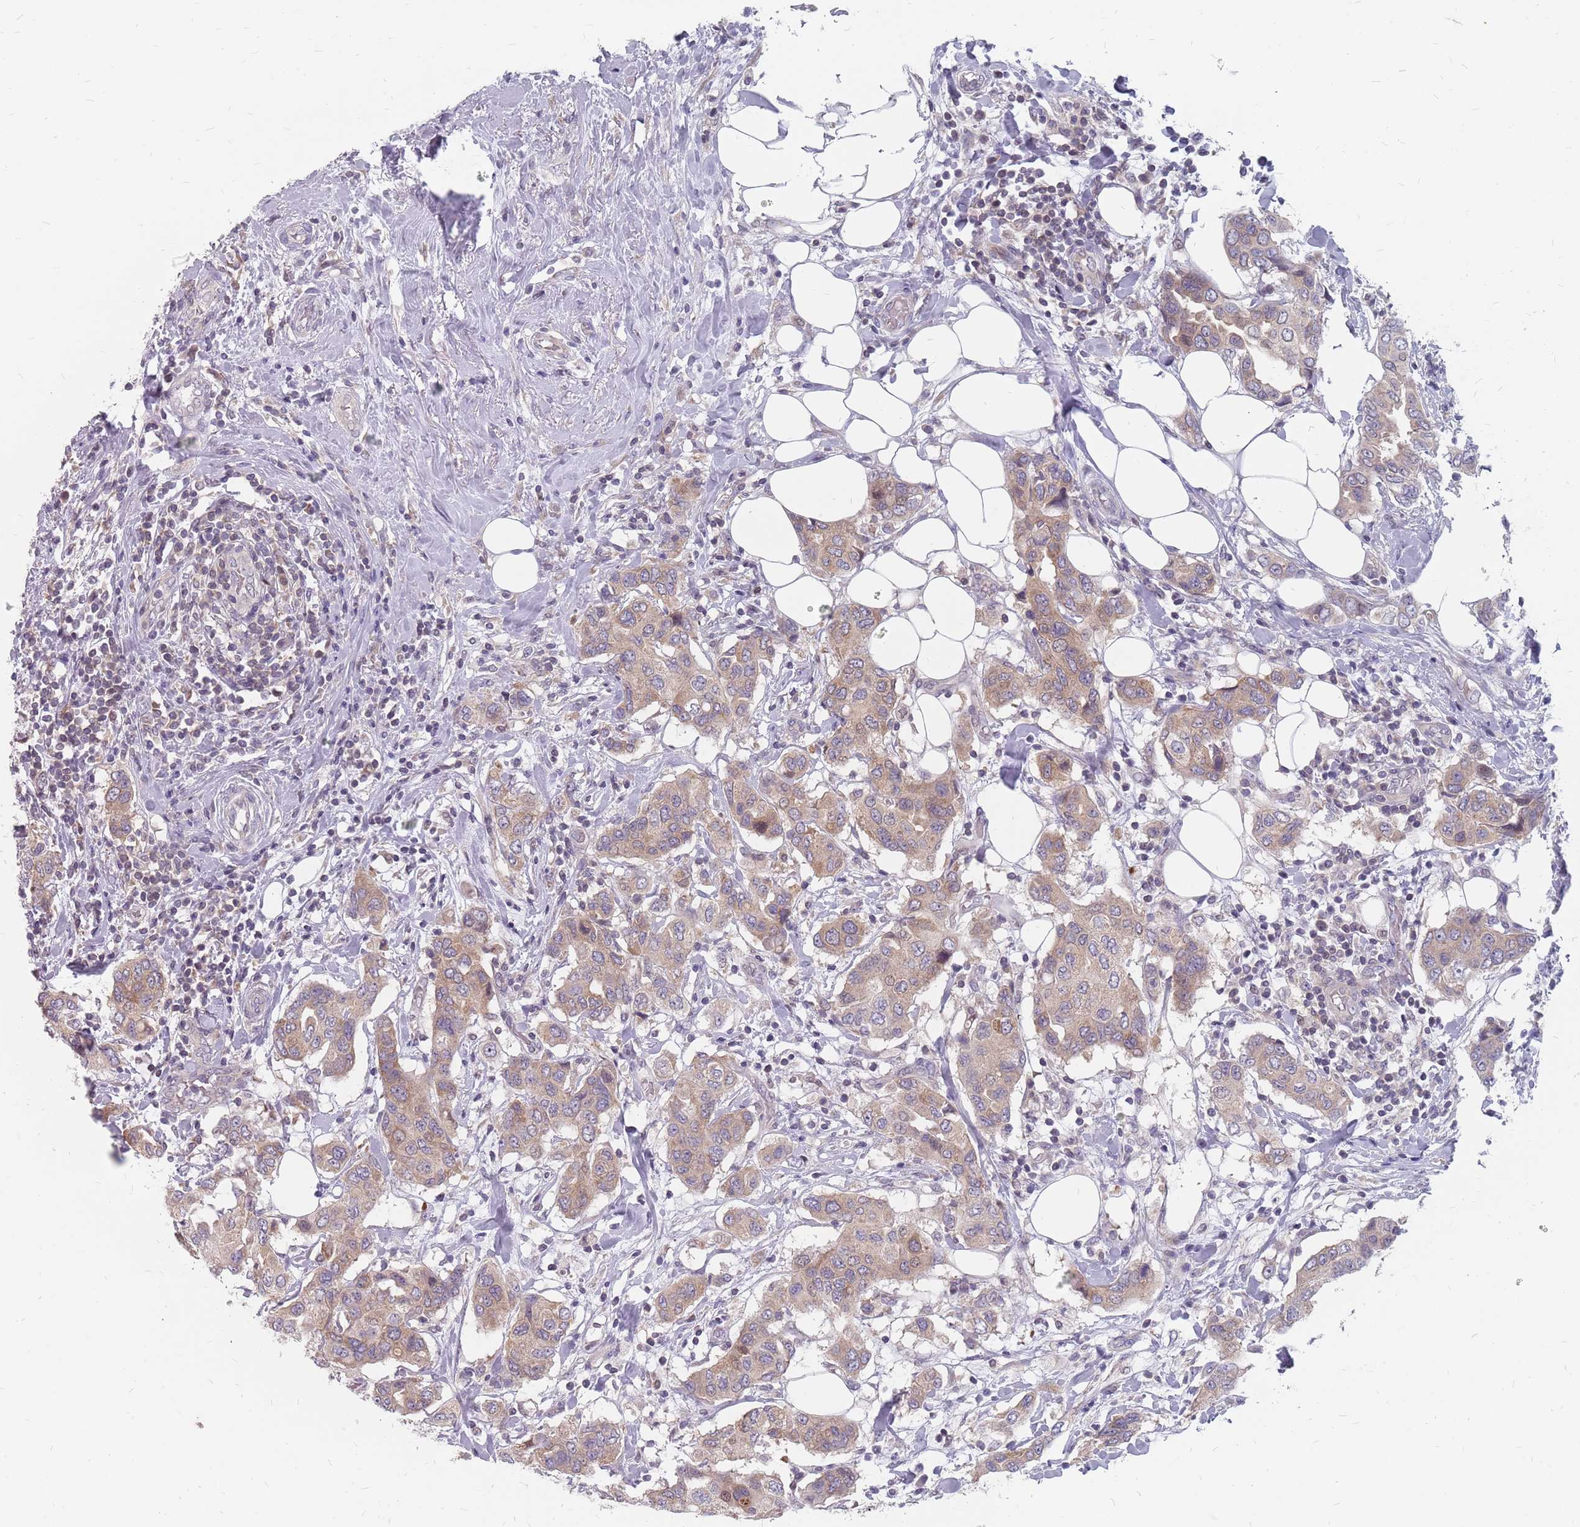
{"staining": {"intensity": "moderate", "quantity": ">75%", "location": "cytoplasmic/membranous"}, "tissue": "breast cancer", "cell_type": "Tumor cells", "image_type": "cancer", "snomed": [{"axis": "morphology", "description": "Lobular carcinoma"}, {"axis": "topography", "description": "Breast"}], "caption": "Tumor cells reveal medium levels of moderate cytoplasmic/membranous staining in approximately >75% of cells in lobular carcinoma (breast).", "gene": "CMTR2", "patient": {"sex": "female", "age": 51}}